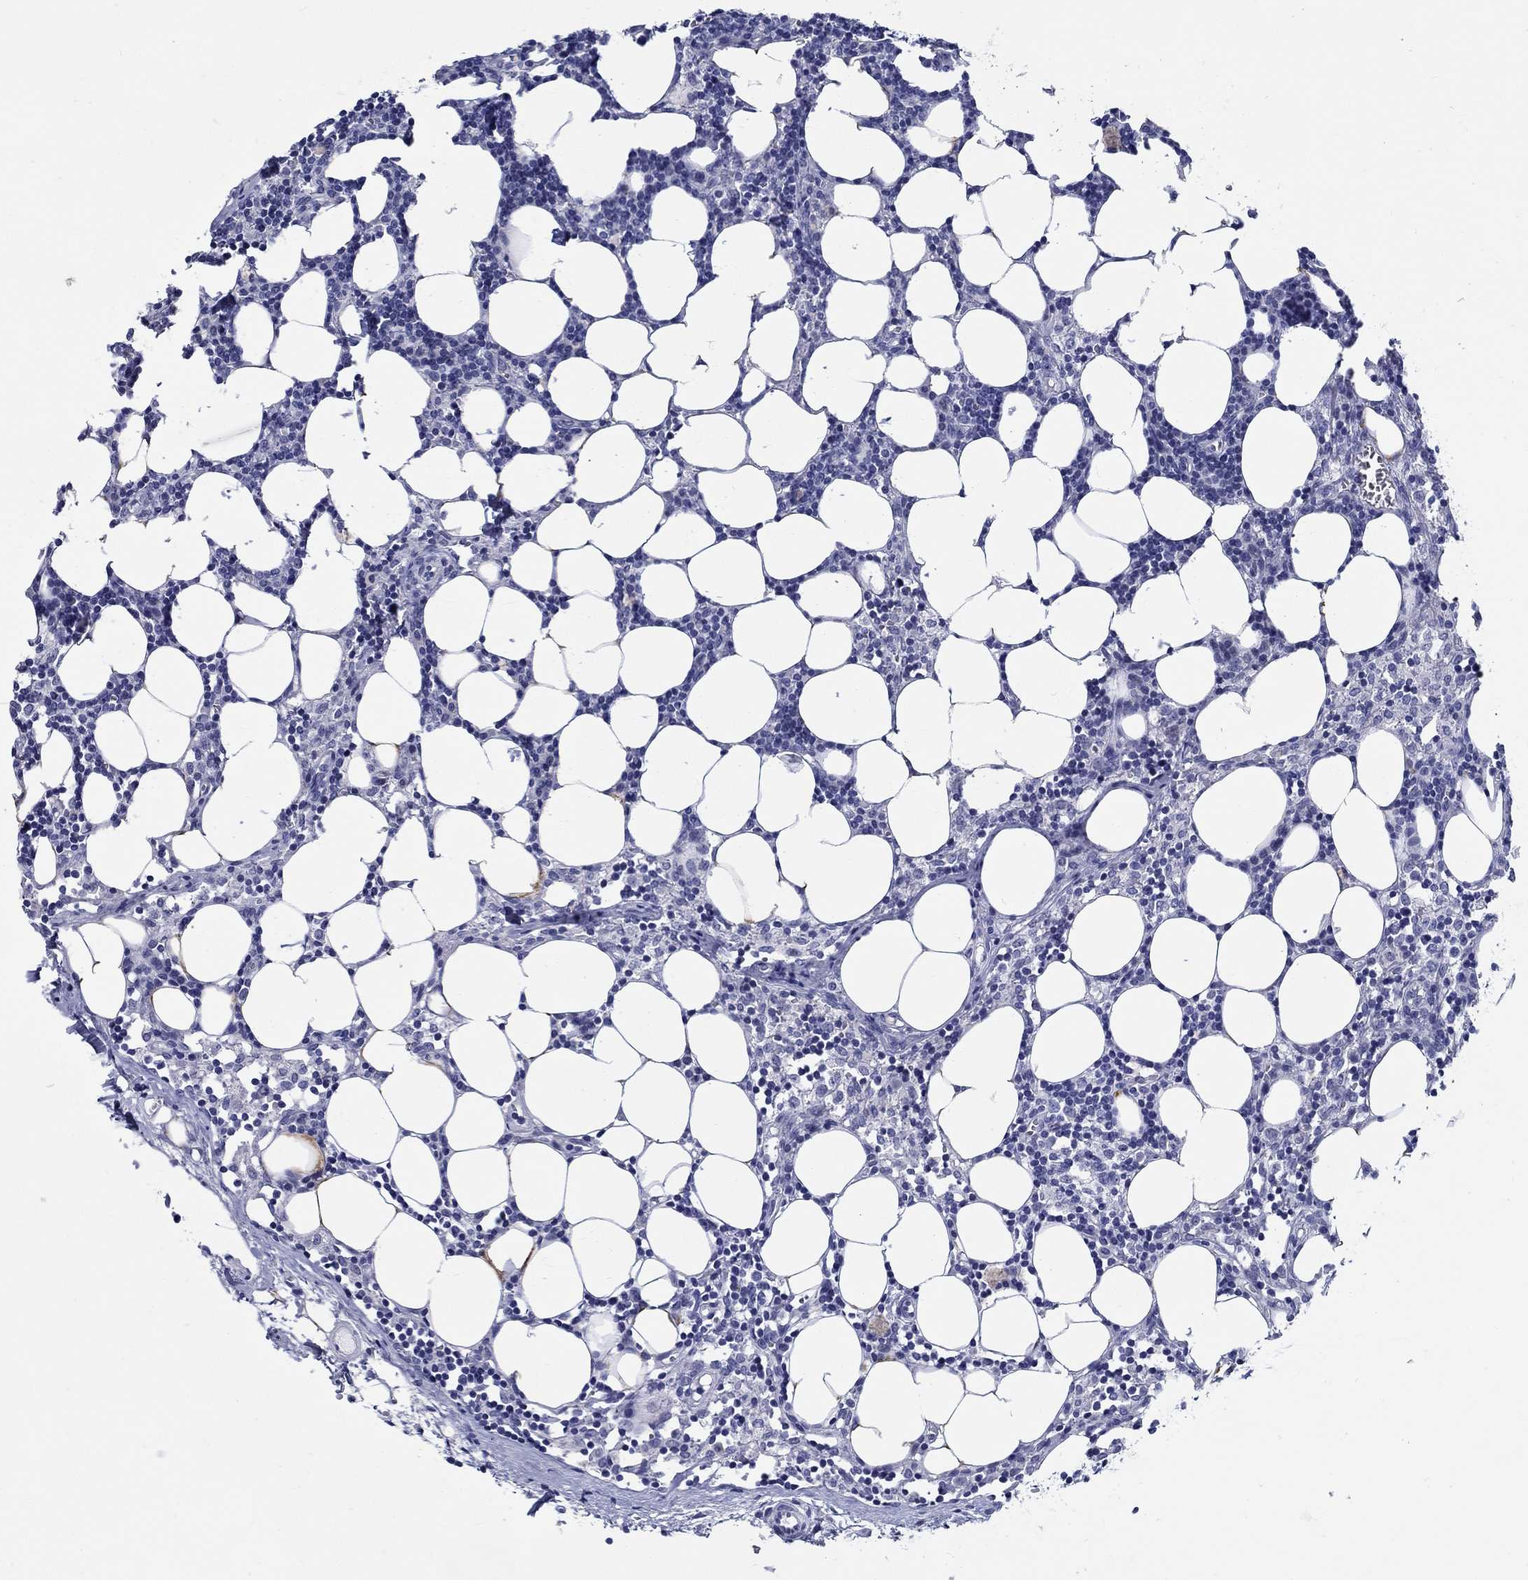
{"staining": {"intensity": "negative", "quantity": "none", "location": "none"}, "tissue": "lymph node", "cell_type": "Germinal center cells", "image_type": "normal", "snomed": [{"axis": "morphology", "description": "Normal tissue, NOS"}, {"axis": "topography", "description": "Lymph node"}], "caption": "Immunohistochemistry image of unremarkable lymph node stained for a protein (brown), which reveals no positivity in germinal center cells.", "gene": "CRYGS", "patient": {"sex": "female", "age": 52}}